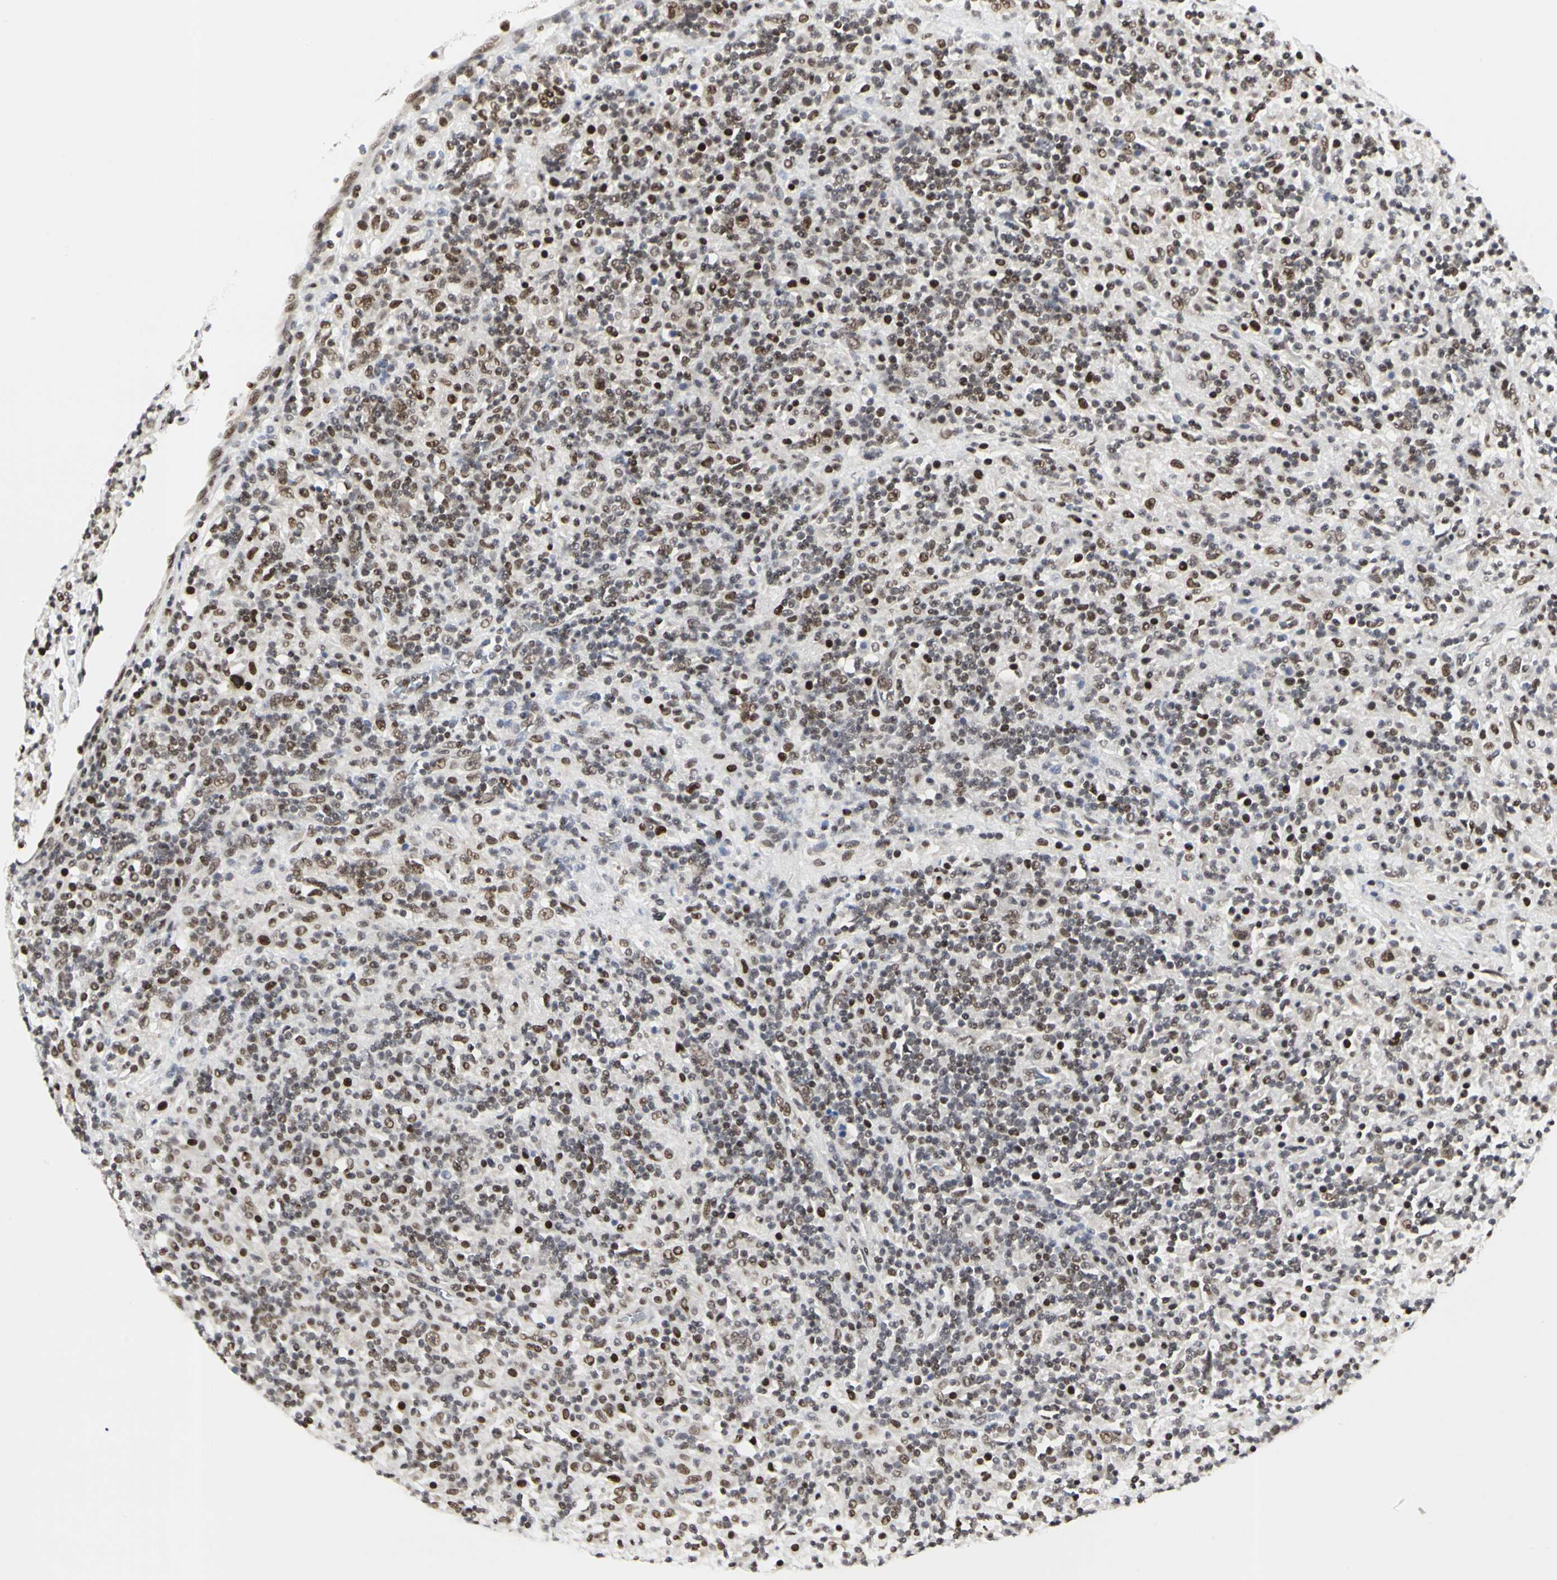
{"staining": {"intensity": "moderate", "quantity": "25%-75%", "location": "nuclear"}, "tissue": "lymphoma", "cell_type": "Tumor cells", "image_type": "cancer", "snomed": [{"axis": "morphology", "description": "Hodgkin's disease, NOS"}, {"axis": "topography", "description": "Lymph node"}], "caption": "The image shows immunohistochemical staining of lymphoma. There is moderate nuclear positivity is identified in about 25%-75% of tumor cells.", "gene": "PRMT3", "patient": {"sex": "male", "age": 70}}